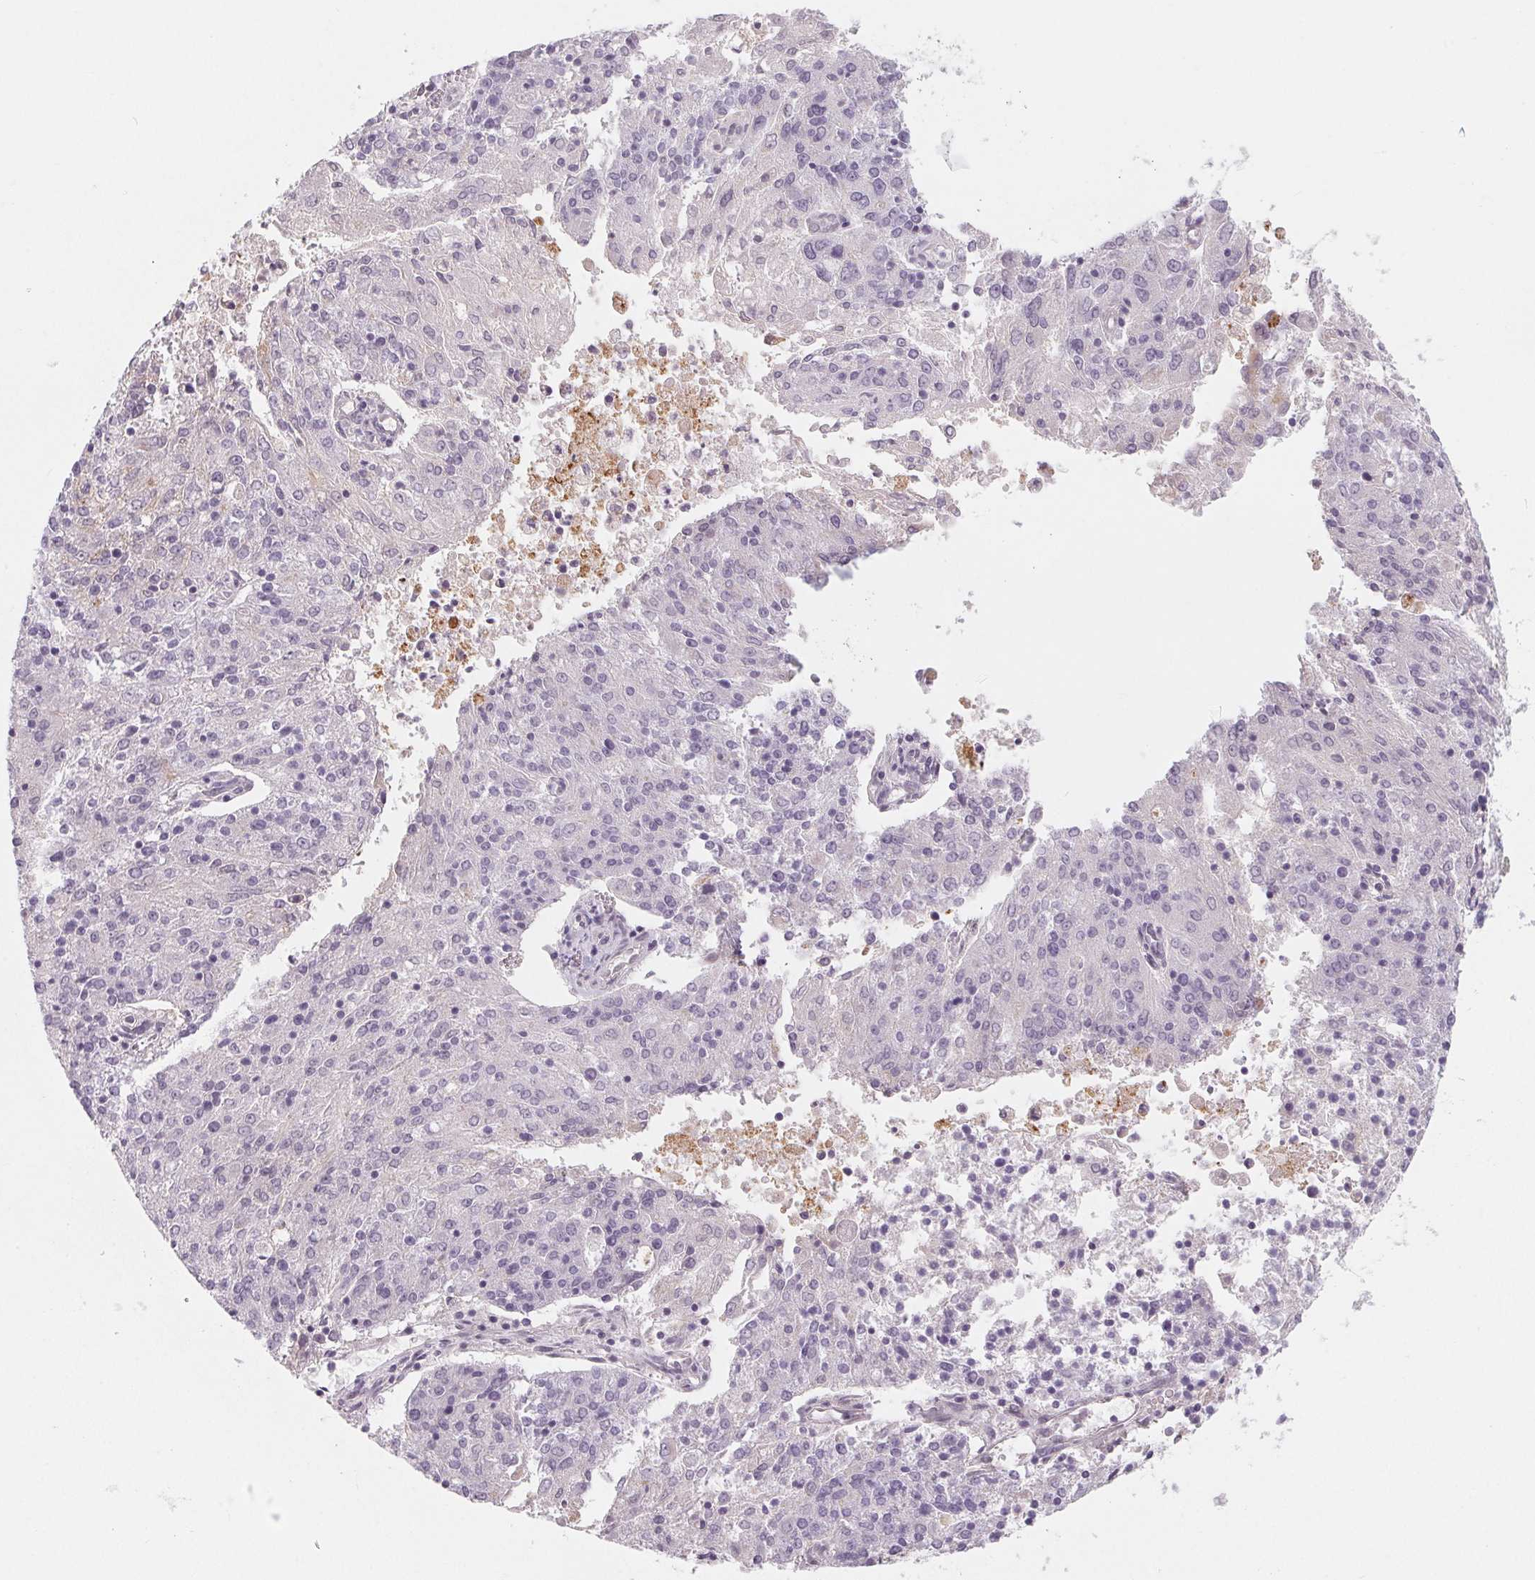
{"staining": {"intensity": "negative", "quantity": "none", "location": "none"}, "tissue": "endometrial cancer", "cell_type": "Tumor cells", "image_type": "cancer", "snomed": [{"axis": "morphology", "description": "Adenocarcinoma, NOS"}, {"axis": "topography", "description": "Endometrium"}], "caption": "DAB (3,3'-diaminobenzidine) immunohistochemical staining of endometrial cancer (adenocarcinoma) shows no significant expression in tumor cells.", "gene": "CFC1", "patient": {"sex": "female", "age": 82}}